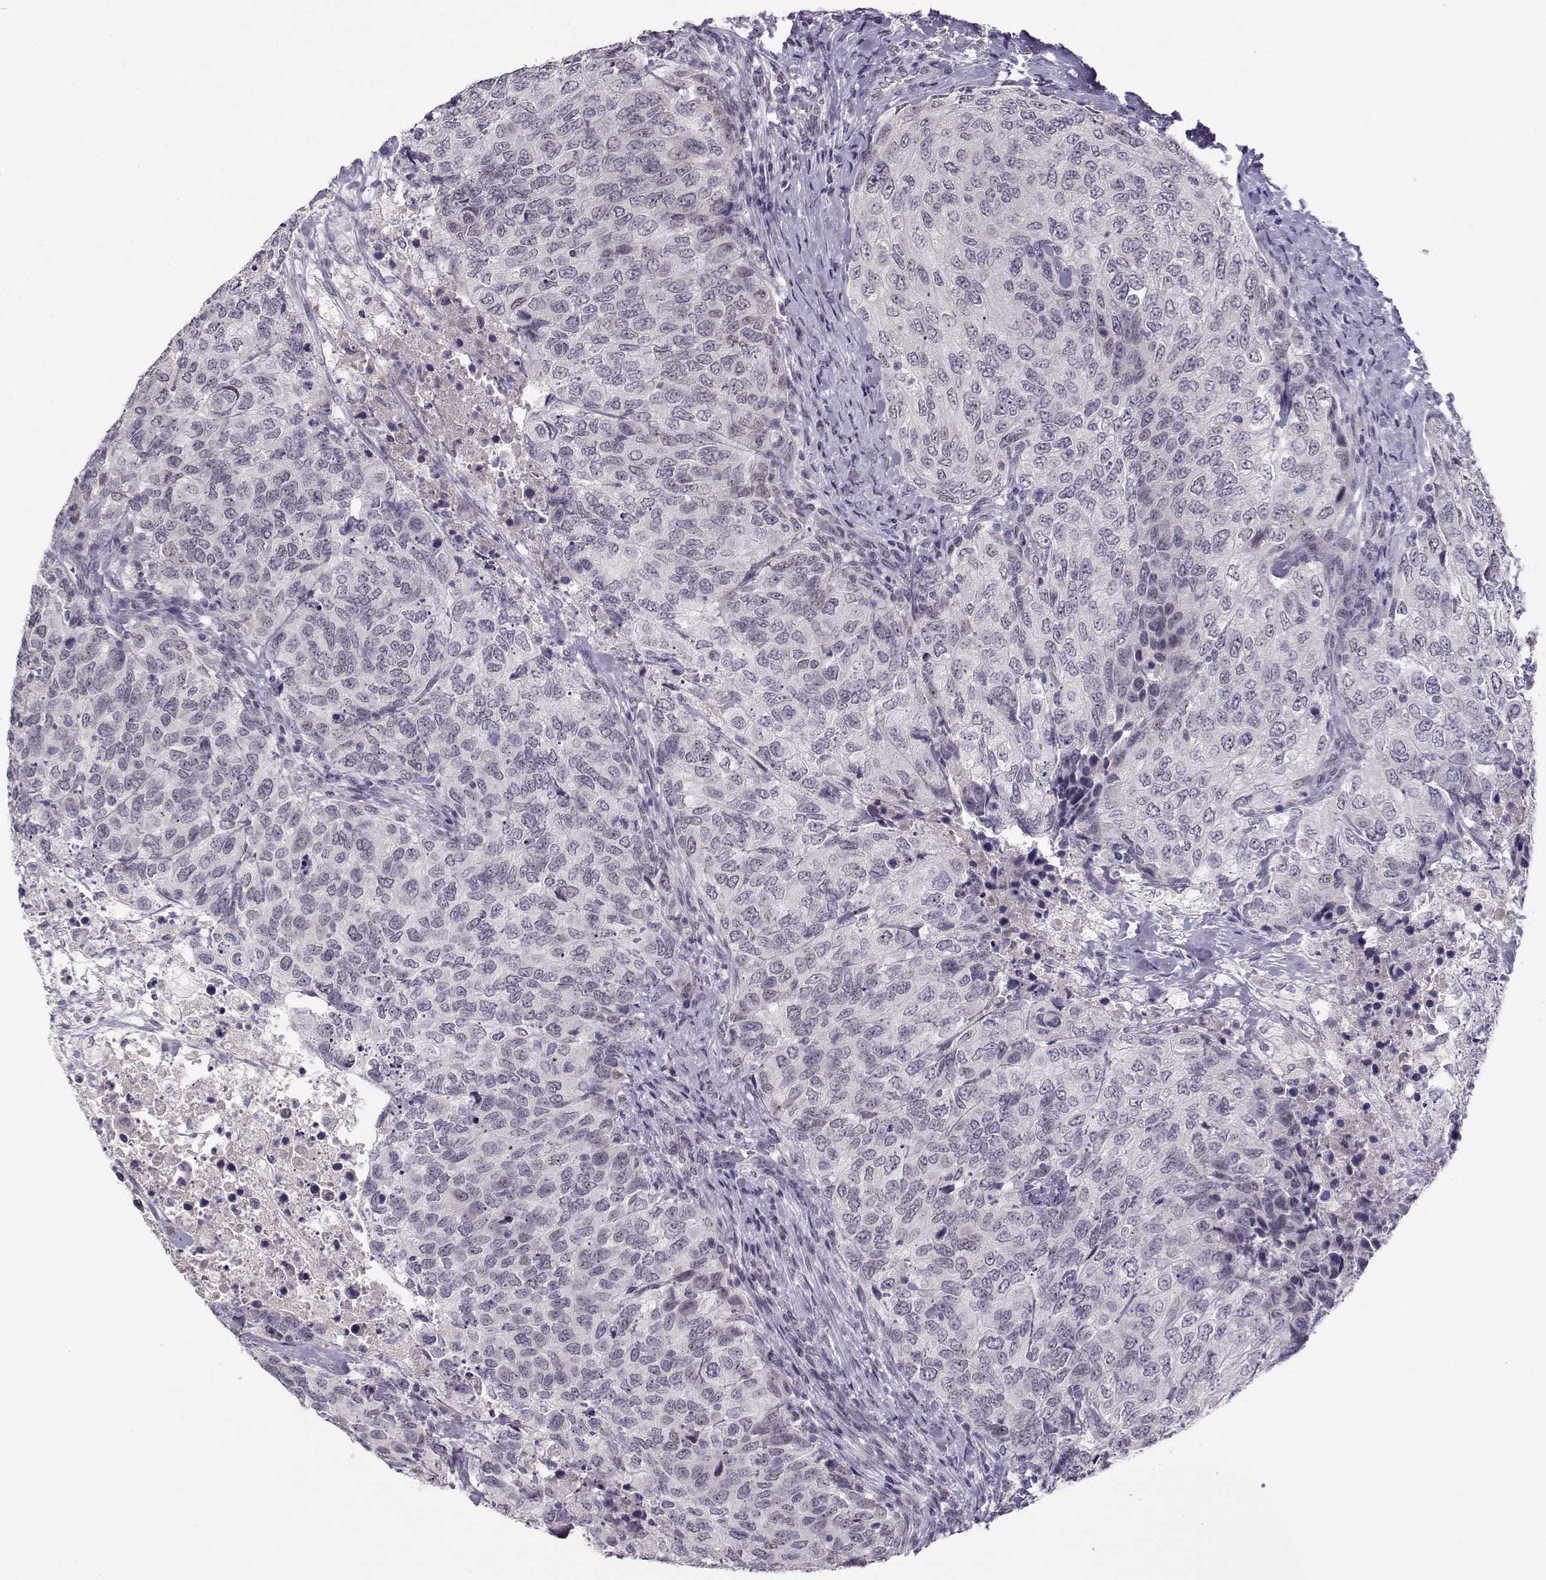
{"staining": {"intensity": "negative", "quantity": "none", "location": "none"}, "tissue": "urothelial cancer", "cell_type": "Tumor cells", "image_type": "cancer", "snomed": [{"axis": "morphology", "description": "Urothelial carcinoma, High grade"}, {"axis": "topography", "description": "Urinary bladder"}], "caption": "High power microscopy photomicrograph of an immunohistochemistry photomicrograph of high-grade urothelial carcinoma, revealing no significant staining in tumor cells. (DAB (3,3'-diaminobenzidine) IHC, high magnification).", "gene": "C16orf86", "patient": {"sex": "female", "age": 78}}